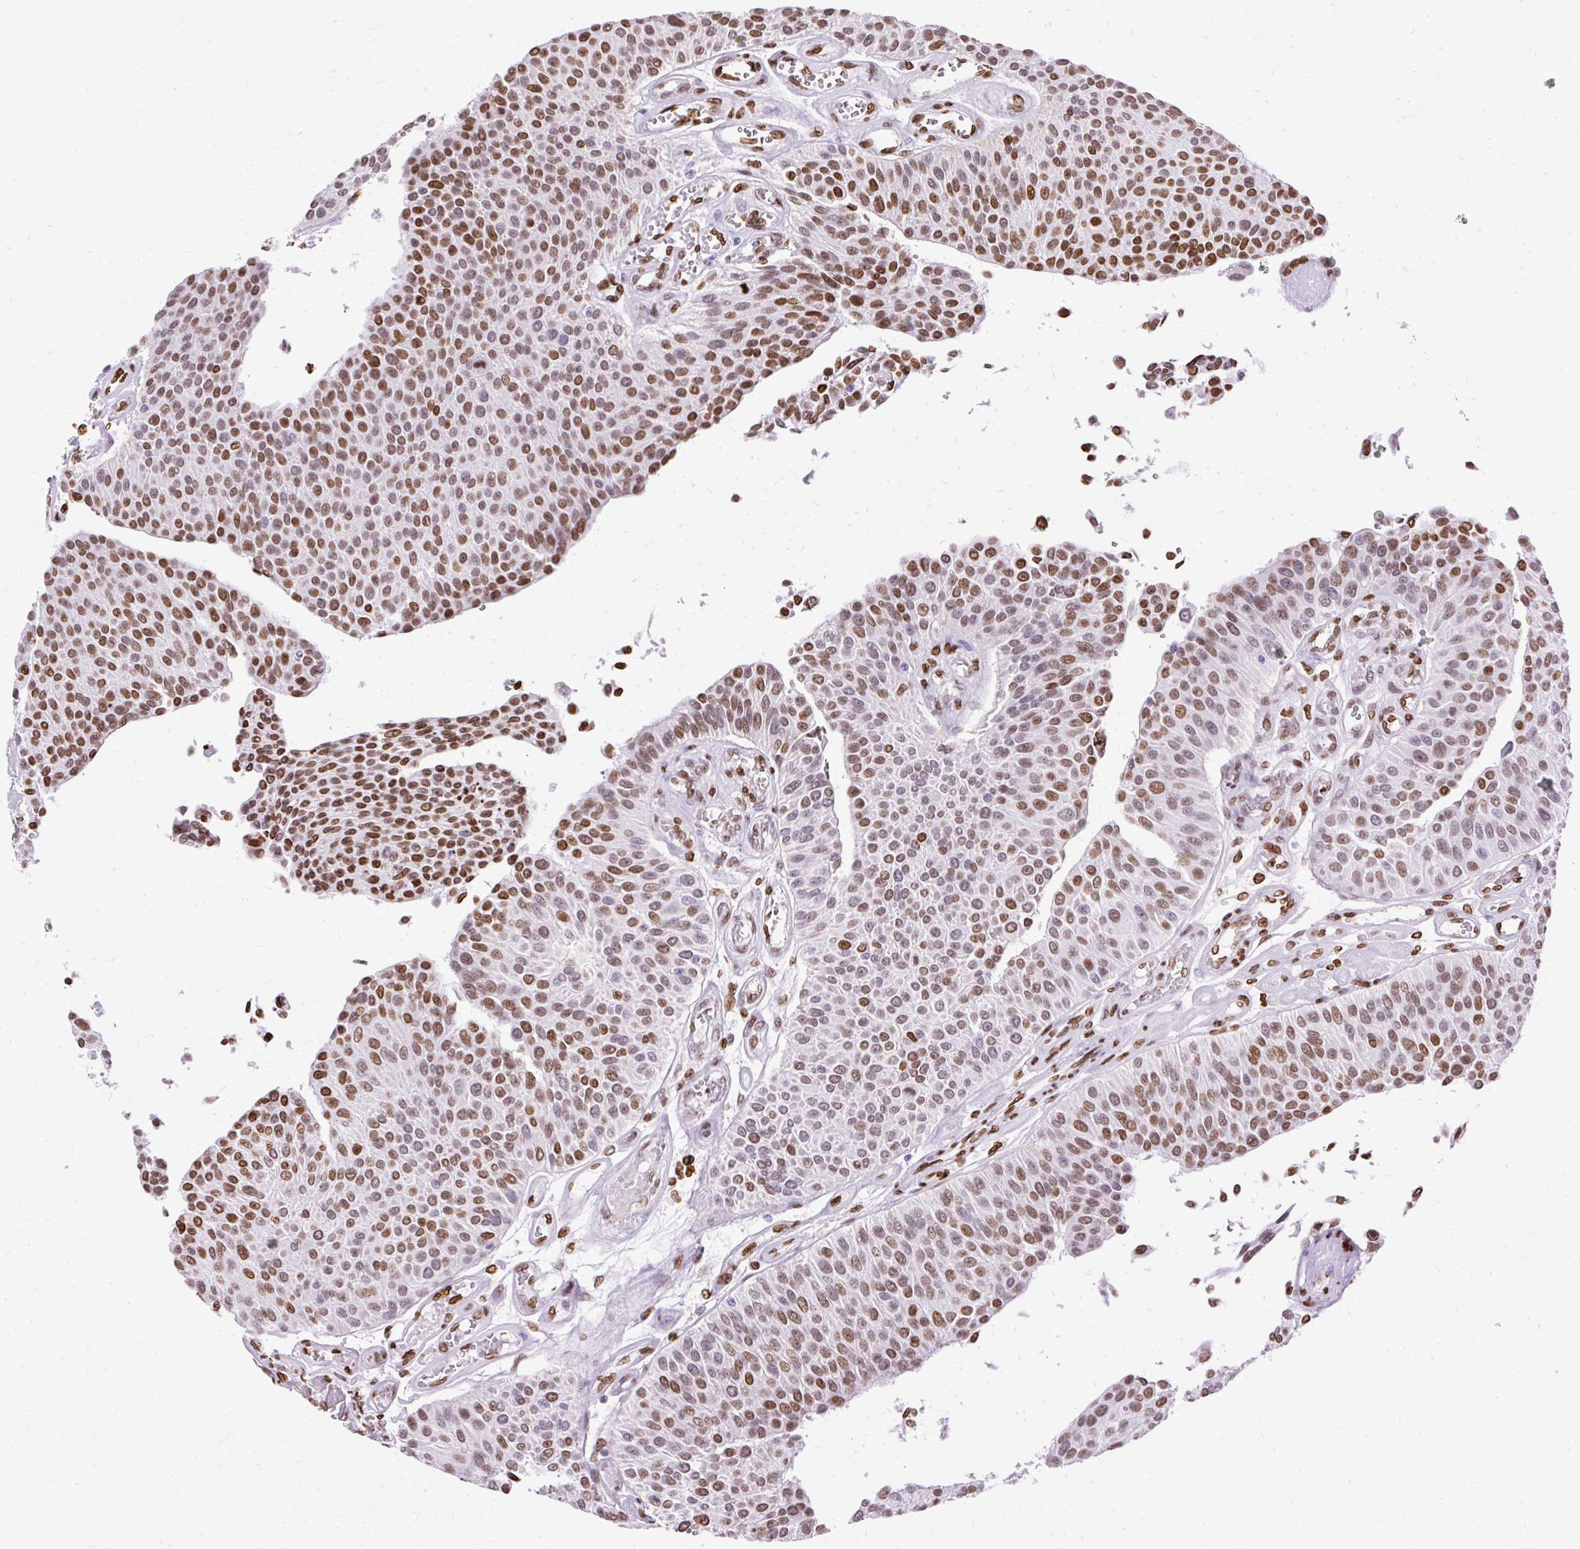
{"staining": {"intensity": "moderate", "quantity": ">75%", "location": "nuclear"}, "tissue": "urothelial cancer", "cell_type": "Tumor cells", "image_type": "cancer", "snomed": [{"axis": "morphology", "description": "Urothelial carcinoma, NOS"}, {"axis": "topography", "description": "Urinary bladder"}], "caption": "Immunohistochemical staining of human transitional cell carcinoma demonstrates medium levels of moderate nuclear protein expression in about >75% of tumor cells.", "gene": "TMEM184C", "patient": {"sex": "male", "age": 55}}